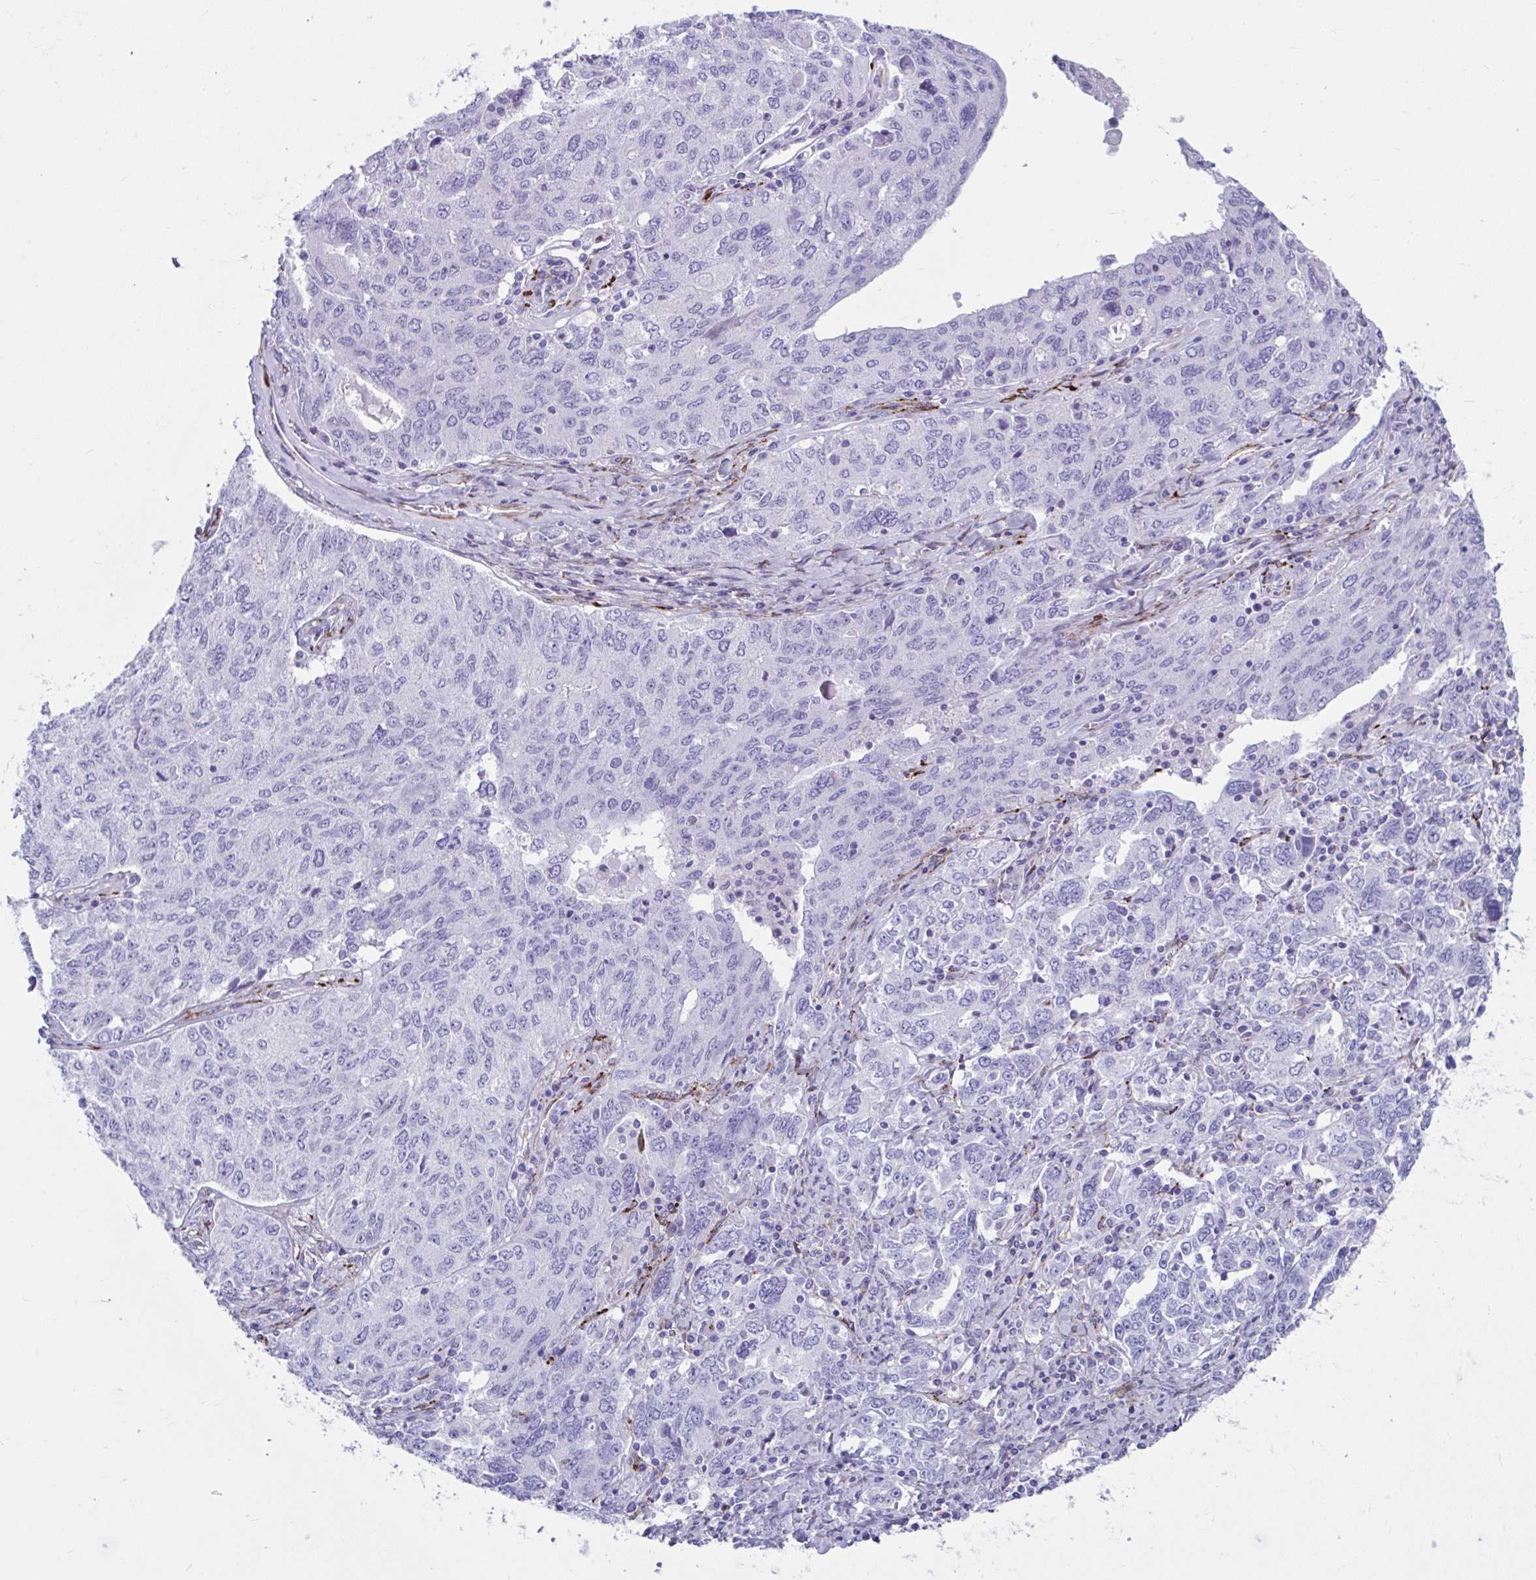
{"staining": {"intensity": "negative", "quantity": "none", "location": "none"}, "tissue": "ovarian cancer", "cell_type": "Tumor cells", "image_type": "cancer", "snomed": [{"axis": "morphology", "description": "Carcinoma, endometroid"}, {"axis": "topography", "description": "Ovary"}], "caption": "The immunohistochemistry (IHC) histopathology image has no significant positivity in tumor cells of endometroid carcinoma (ovarian) tissue. The staining was performed using DAB to visualize the protein expression in brown, while the nuclei were stained in blue with hematoxylin (Magnification: 20x).", "gene": "GRXCR2", "patient": {"sex": "female", "age": 62}}